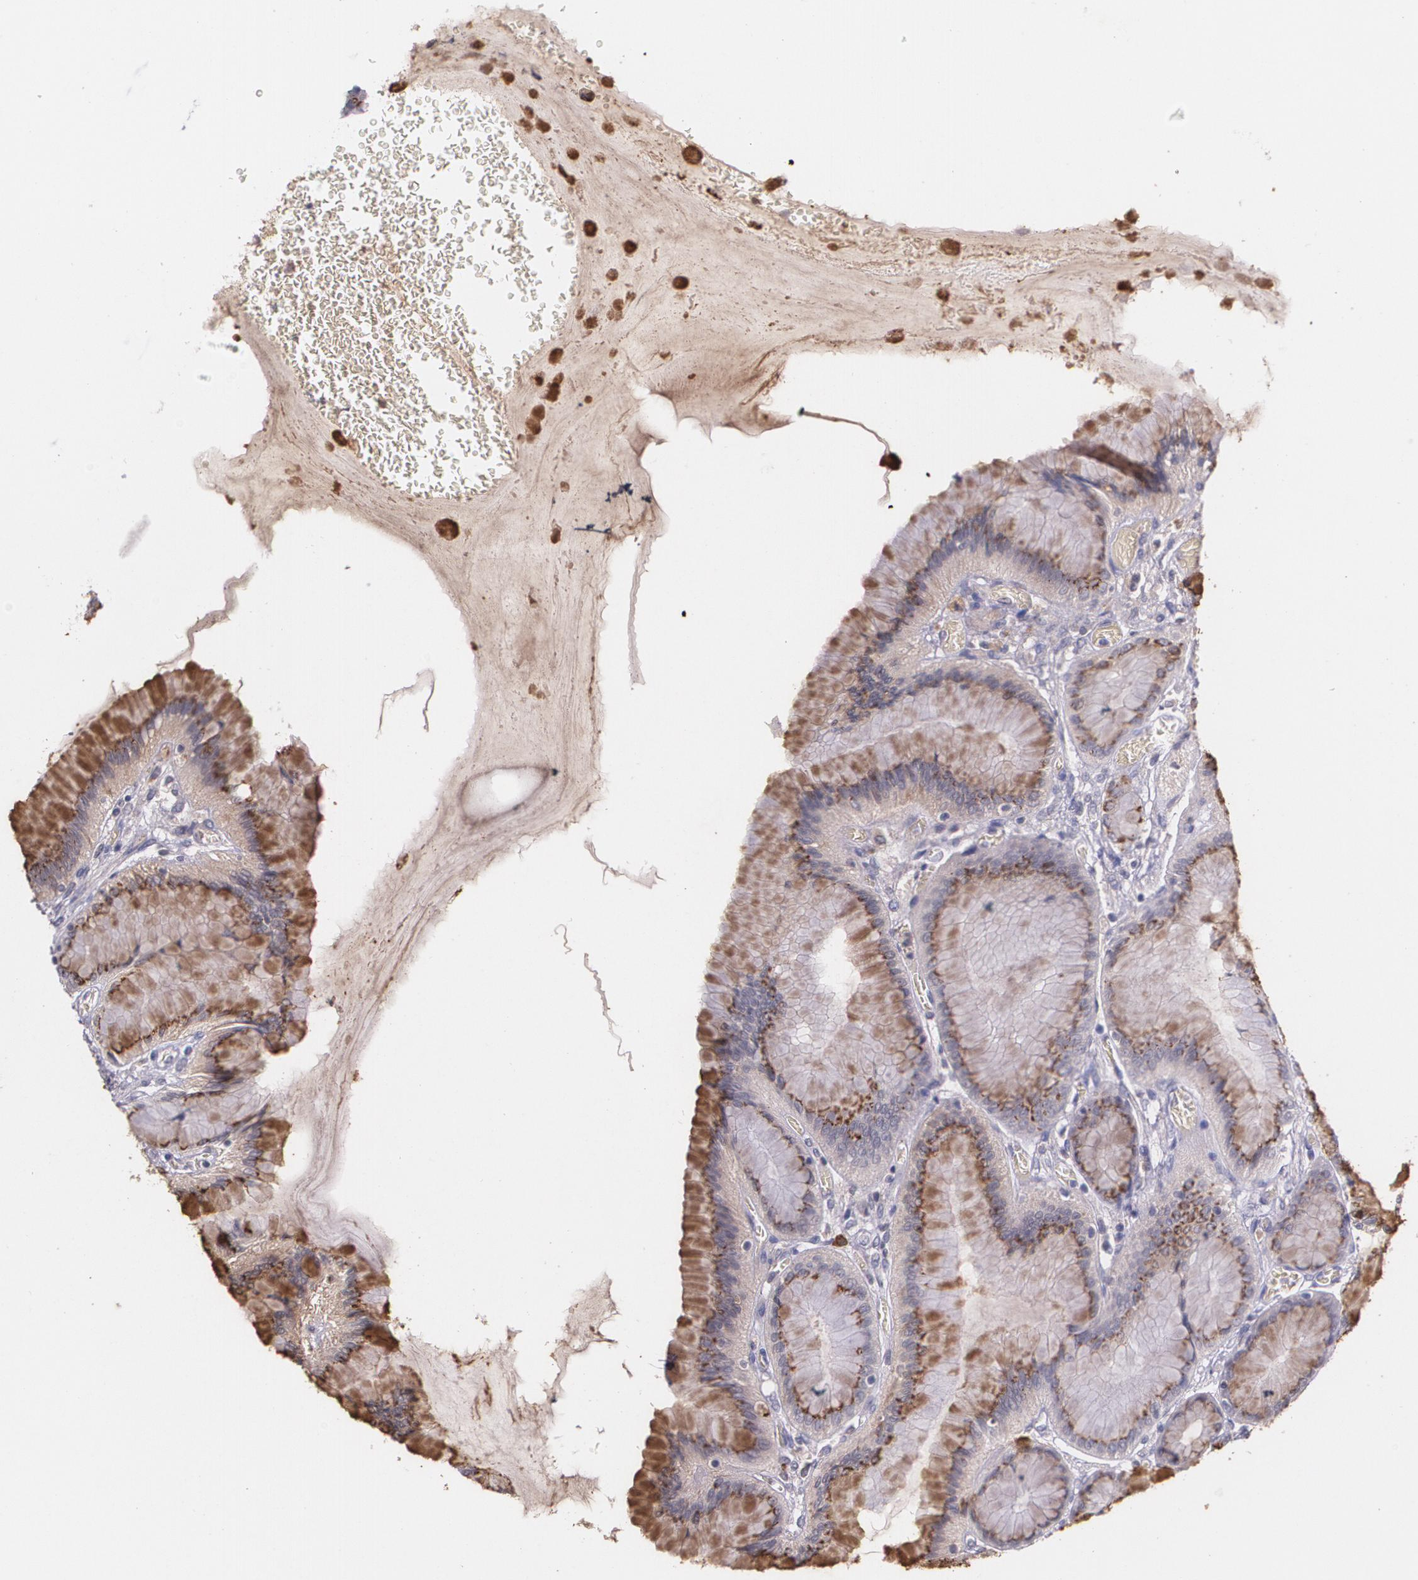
{"staining": {"intensity": "moderate", "quantity": ">75%", "location": "cytoplasmic/membranous"}, "tissue": "stomach", "cell_type": "Glandular cells", "image_type": "normal", "snomed": [{"axis": "morphology", "description": "Normal tissue, NOS"}, {"axis": "morphology", "description": "Adenocarcinoma, NOS"}, {"axis": "topography", "description": "Stomach"}, {"axis": "topography", "description": "Stomach, lower"}], "caption": "Immunohistochemical staining of normal human stomach demonstrates medium levels of moderate cytoplasmic/membranous expression in about >75% of glandular cells. The protein of interest is stained brown, and the nuclei are stained in blue (DAB IHC with brightfield microscopy, high magnification).", "gene": "TM4SF1", "patient": {"sex": "female", "age": 65}}